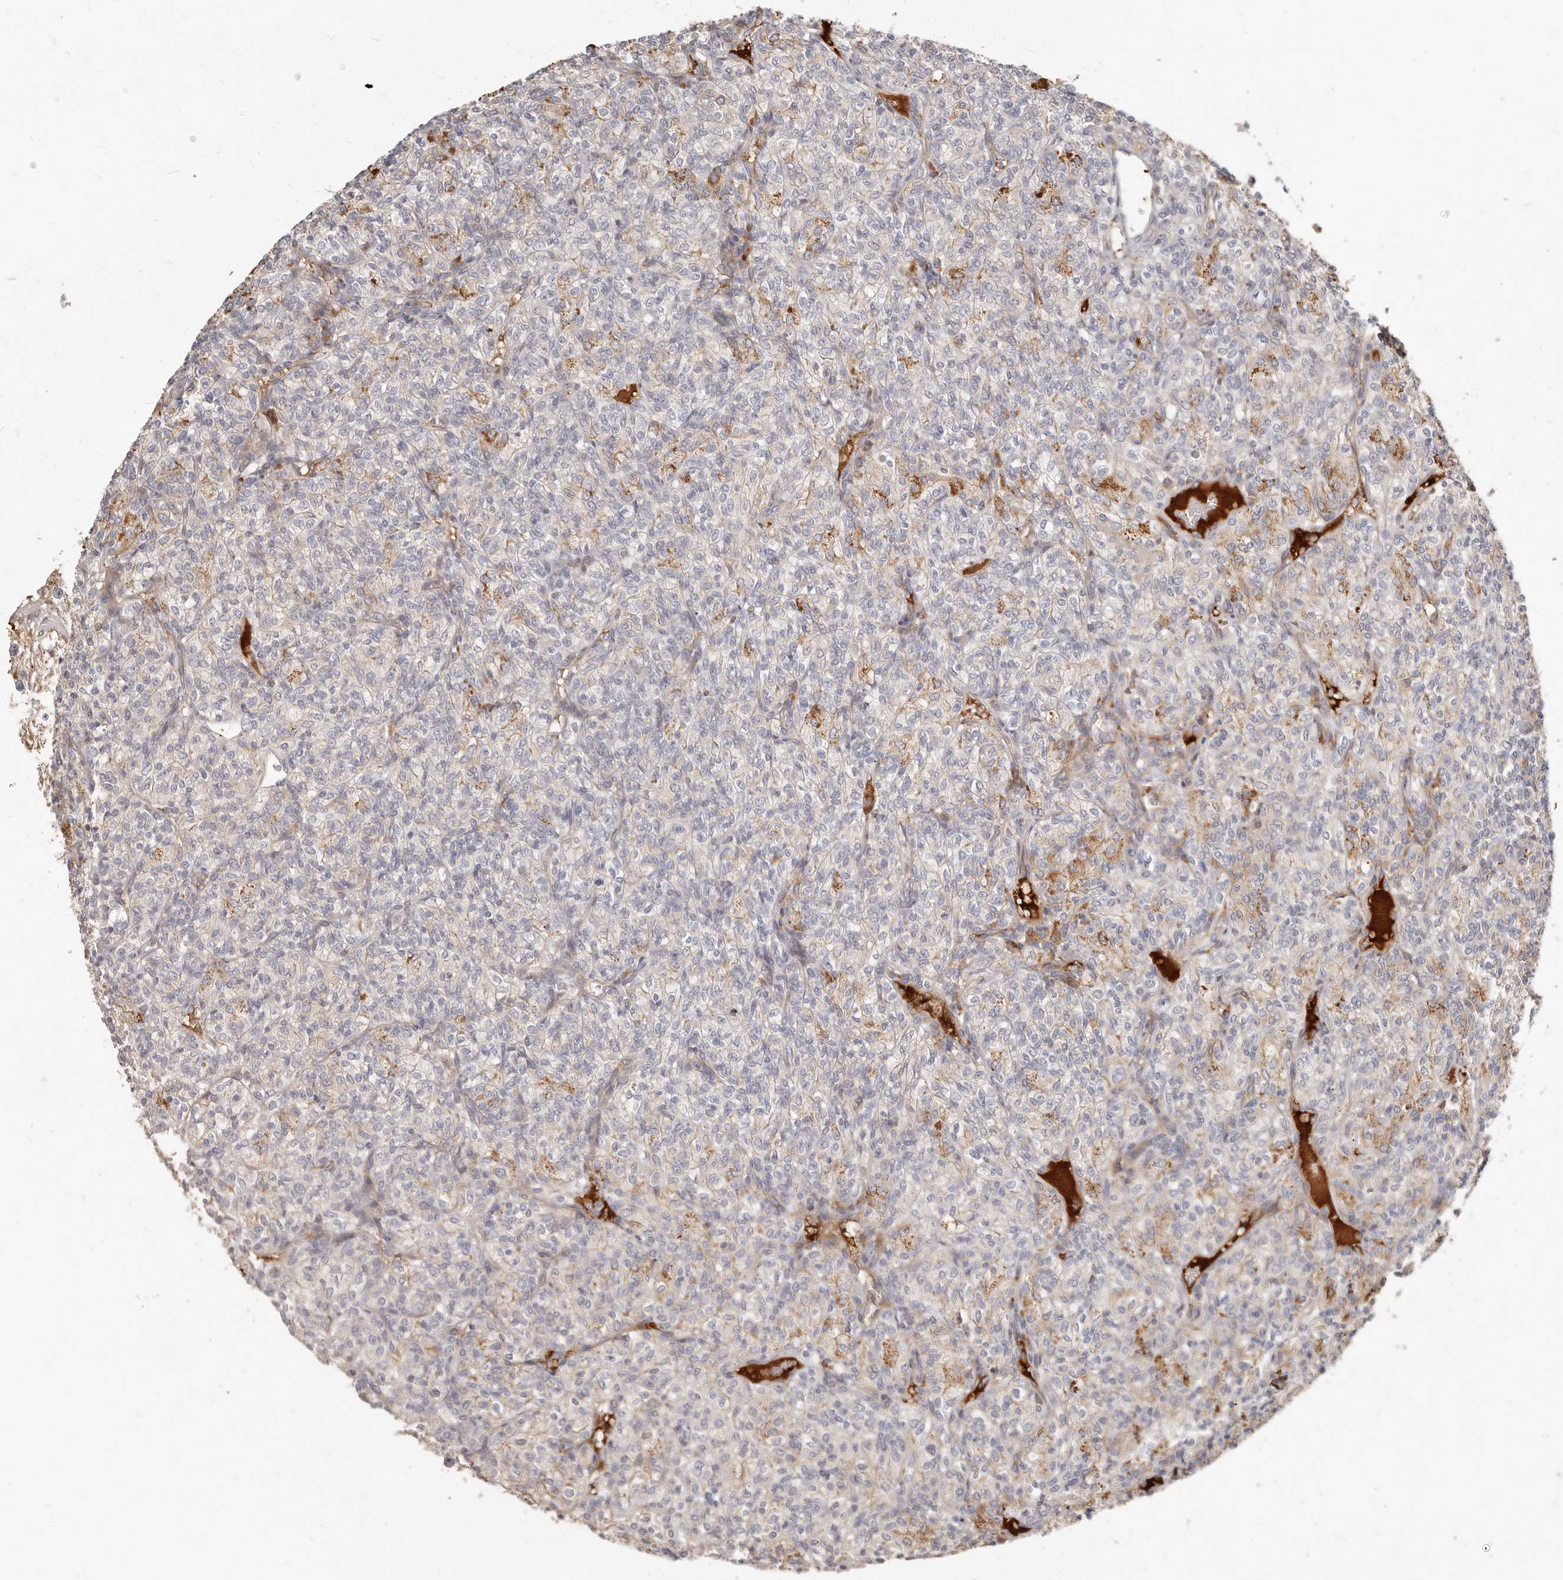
{"staining": {"intensity": "moderate", "quantity": "<25%", "location": "cytoplasmic/membranous"}, "tissue": "renal cancer", "cell_type": "Tumor cells", "image_type": "cancer", "snomed": [{"axis": "morphology", "description": "Adenocarcinoma, NOS"}, {"axis": "topography", "description": "Kidney"}], "caption": "Immunohistochemistry (IHC) staining of renal cancer (adenocarcinoma), which shows low levels of moderate cytoplasmic/membranous expression in approximately <25% of tumor cells indicating moderate cytoplasmic/membranous protein expression. The staining was performed using DAB (brown) for protein detection and nuclei were counterstained in hematoxylin (blue).", "gene": "MTFR2", "patient": {"sex": "male", "age": 77}}